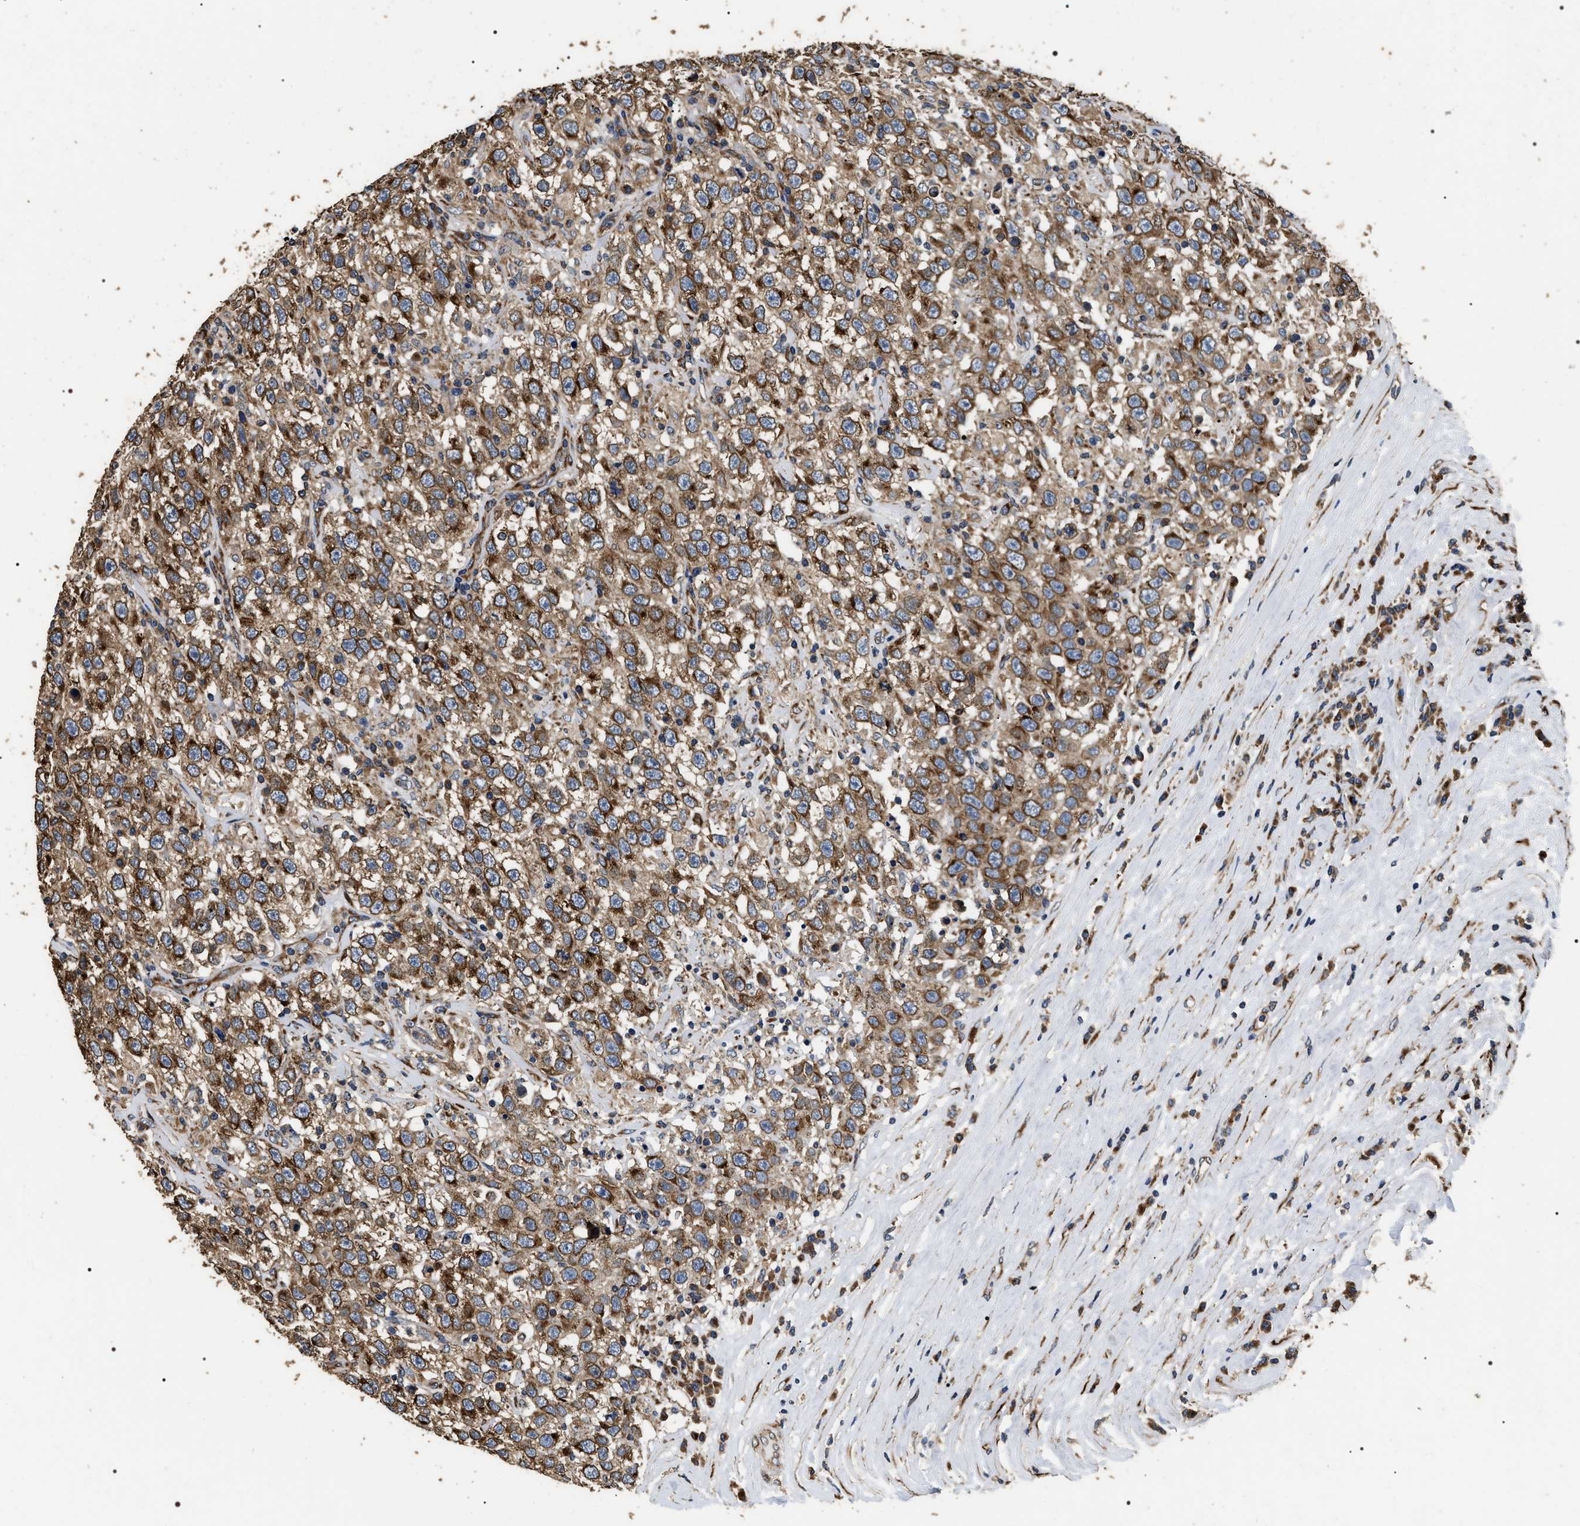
{"staining": {"intensity": "strong", "quantity": ">75%", "location": "cytoplasmic/membranous"}, "tissue": "testis cancer", "cell_type": "Tumor cells", "image_type": "cancer", "snomed": [{"axis": "morphology", "description": "Seminoma, NOS"}, {"axis": "topography", "description": "Testis"}], "caption": "Seminoma (testis) stained with DAB (3,3'-diaminobenzidine) immunohistochemistry reveals high levels of strong cytoplasmic/membranous positivity in approximately >75% of tumor cells.", "gene": "KTN1", "patient": {"sex": "male", "age": 41}}